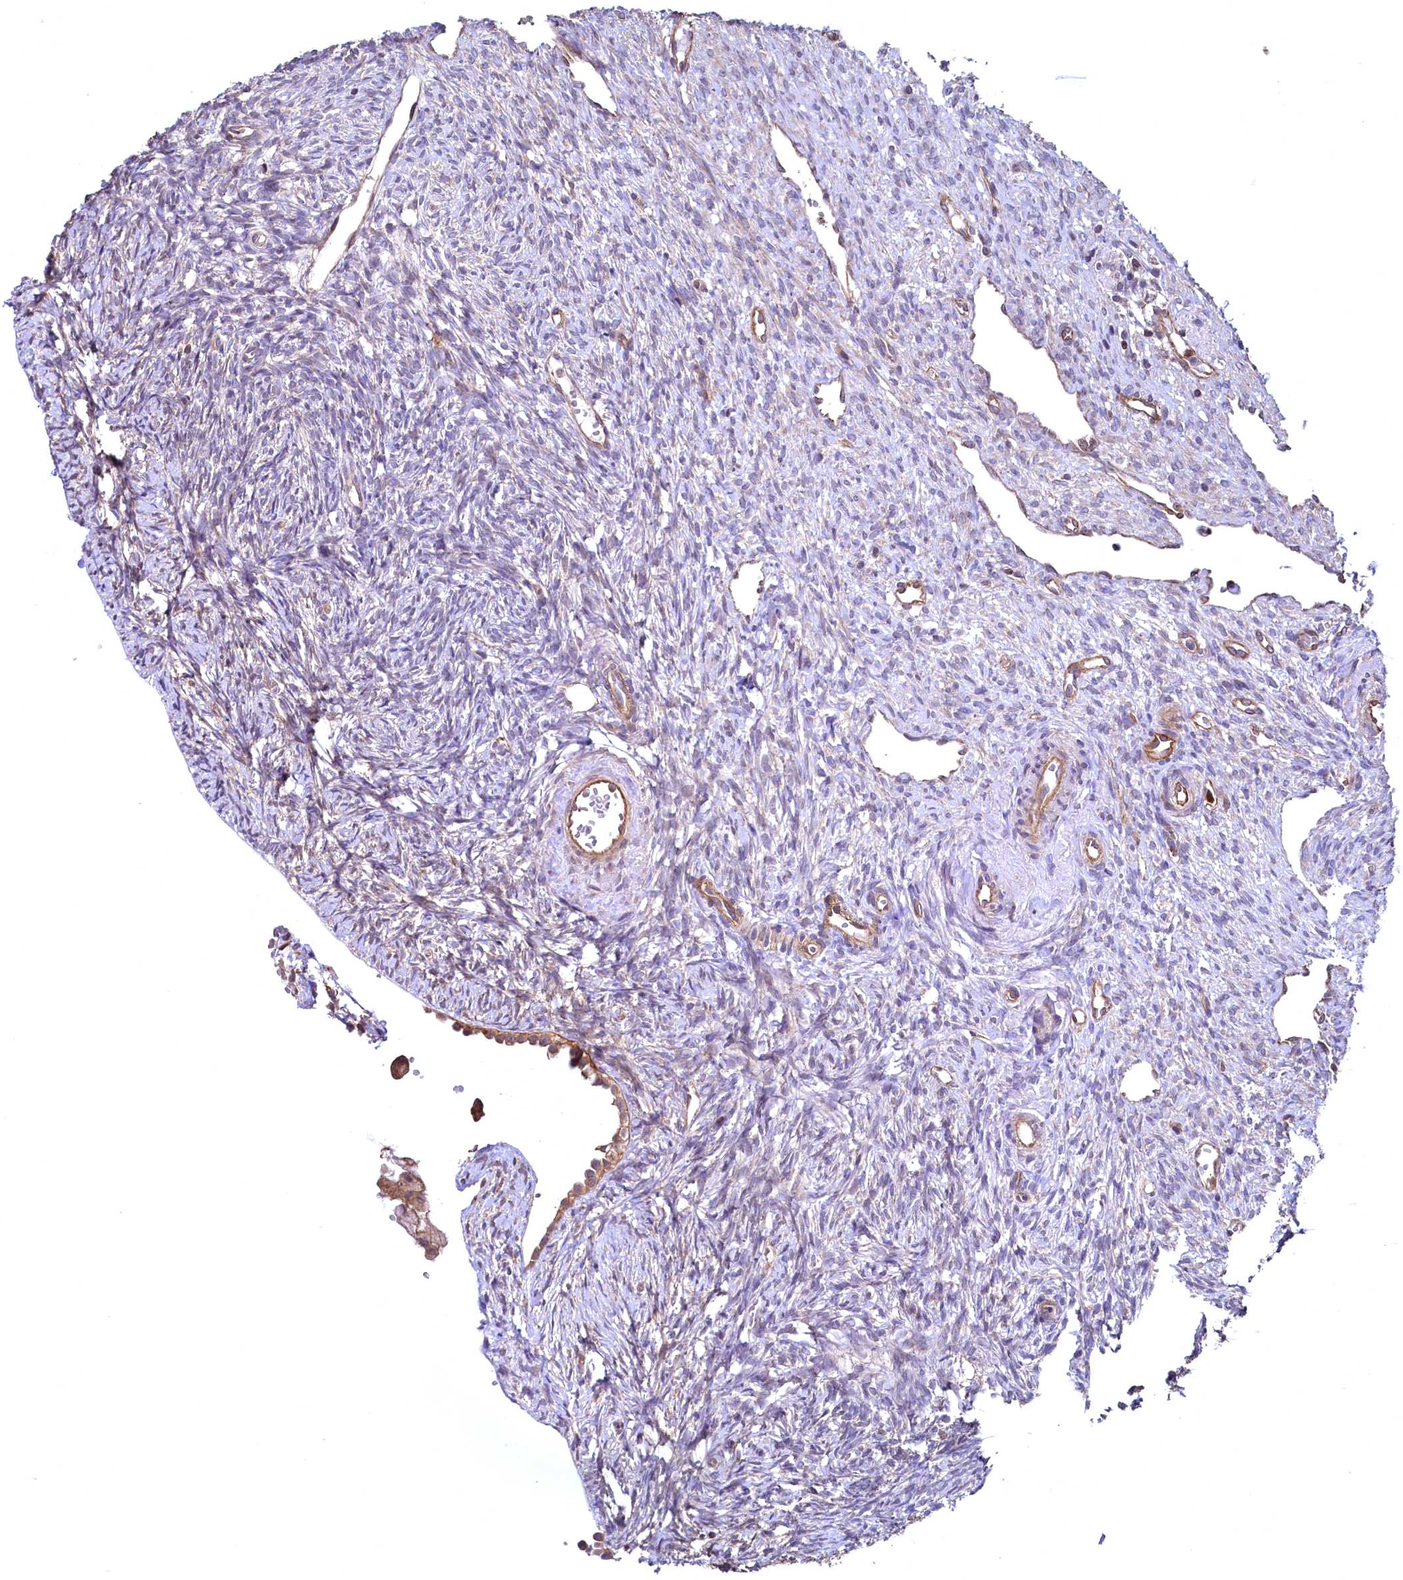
{"staining": {"intensity": "weak", "quantity": "25%-75%", "location": "cytoplasmic/membranous"}, "tissue": "ovary", "cell_type": "Ovarian stroma cells", "image_type": "normal", "snomed": [{"axis": "morphology", "description": "Normal tissue, NOS"}, {"axis": "topography", "description": "Ovary"}], "caption": "Ovarian stroma cells reveal low levels of weak cytoplasmic/membranous expression in about 25%-75% of cells in normal human ovary. The staining was performed using DAB, with brown indicating positive protein expression. Nuclei are stained blue with hematoxylin.", "gene": "SVIP", "patient": {"sex": "female", "age": 51}}